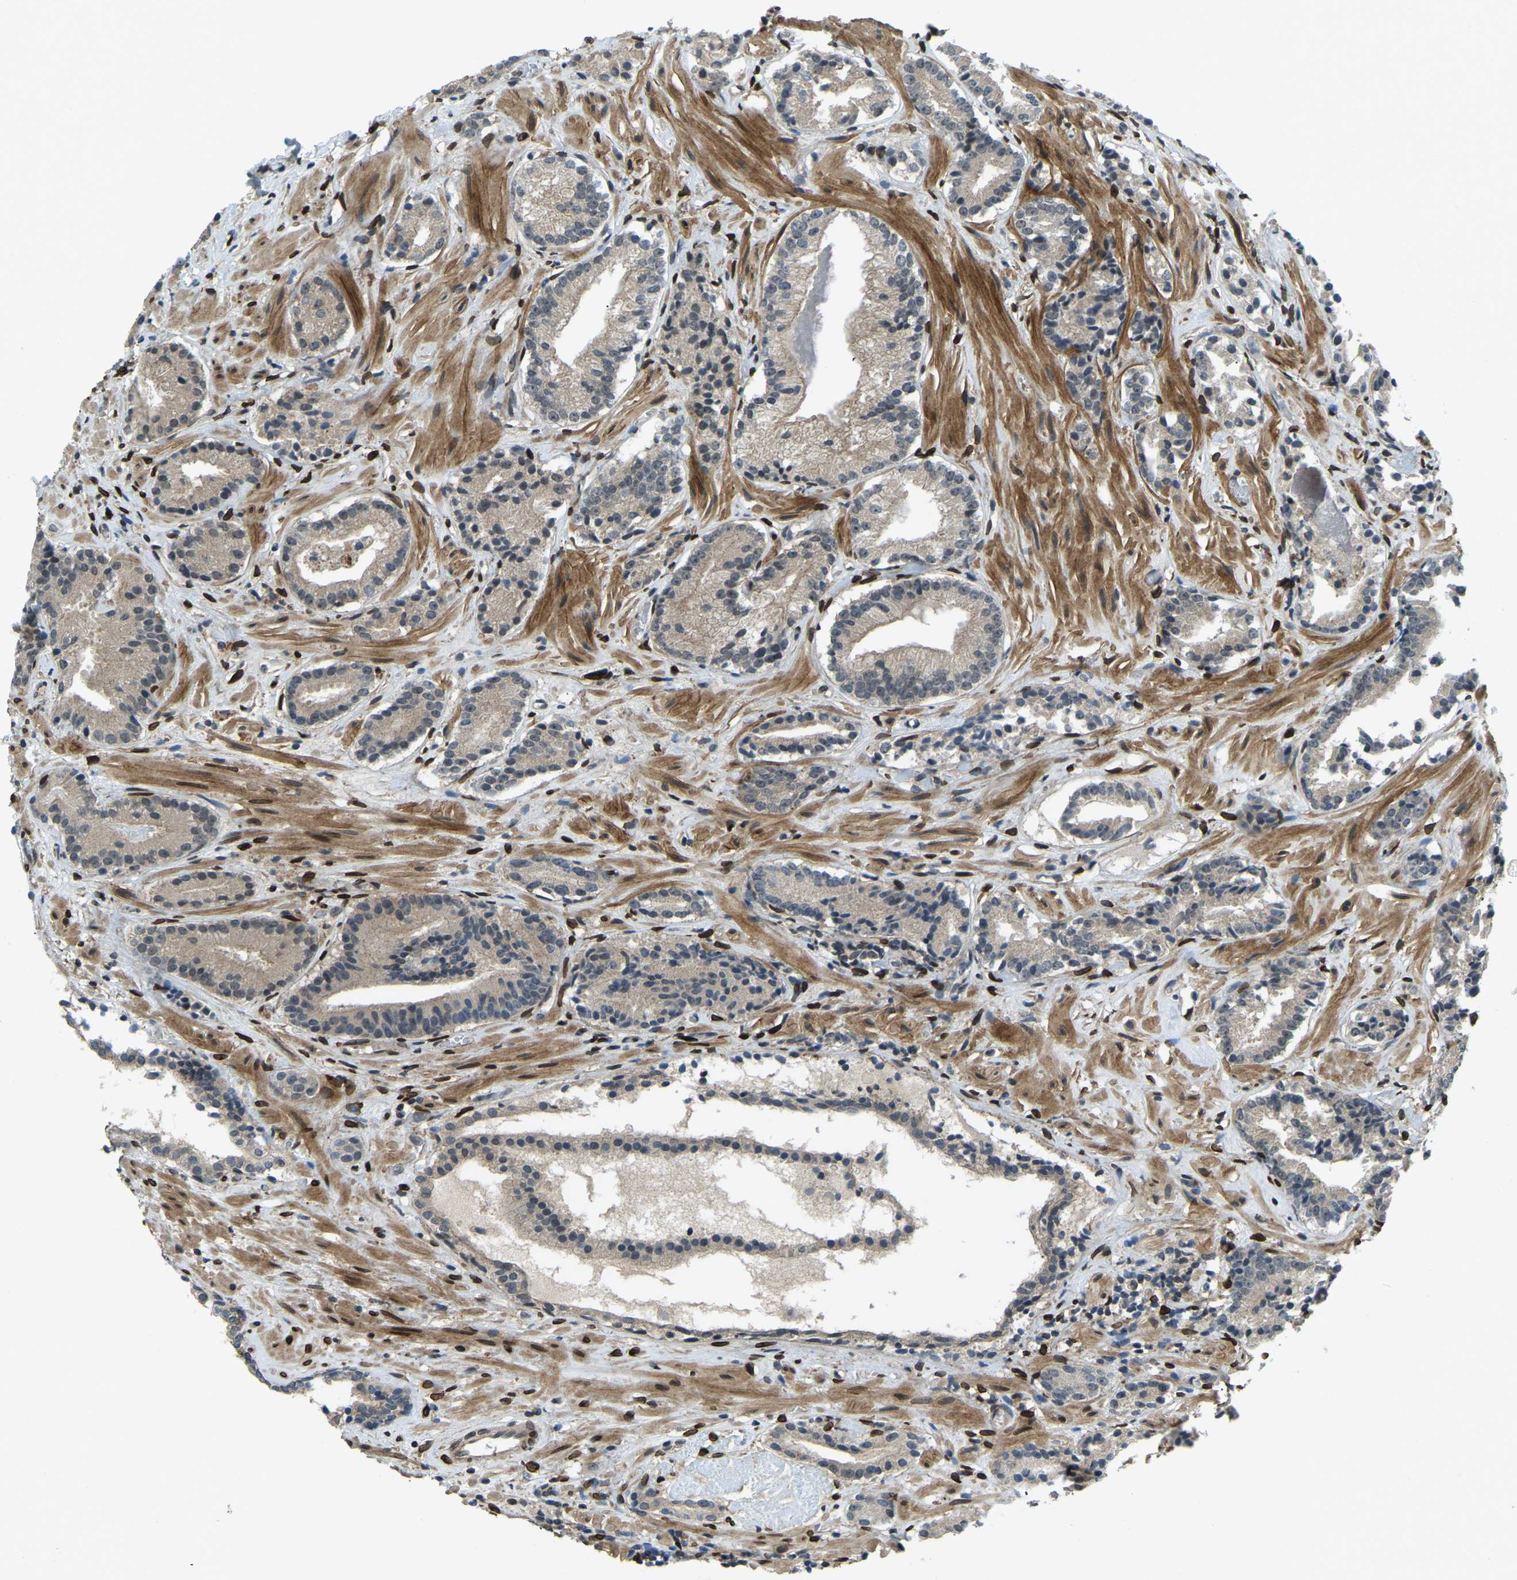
{"staining": {"intensity": "weak", "quantity": "25%-75%", "location": "cytoplasmic/membranous"}, "tissue": "prostate cancer", "cell_type": "Tumor cells", "image_type": "cancer", "snomed": [{"axis": "morphology", "description": "Adenocarcinoma, Low grade"}, {"axis": "topography", "description": "Prostate"}], "caption": "Immunohistochemical staining of prostate low-grade adenocarcinoma demonstrates weak cytoplasmic/membranous protein expression in about 25%-75% of tumor cells. (DAB (3,3'-diaminobenzidine) IHC with brightfield microscopy, high magnification).", "gene": "SYNE1", "patient": {"sex": "male", "age": 51}}